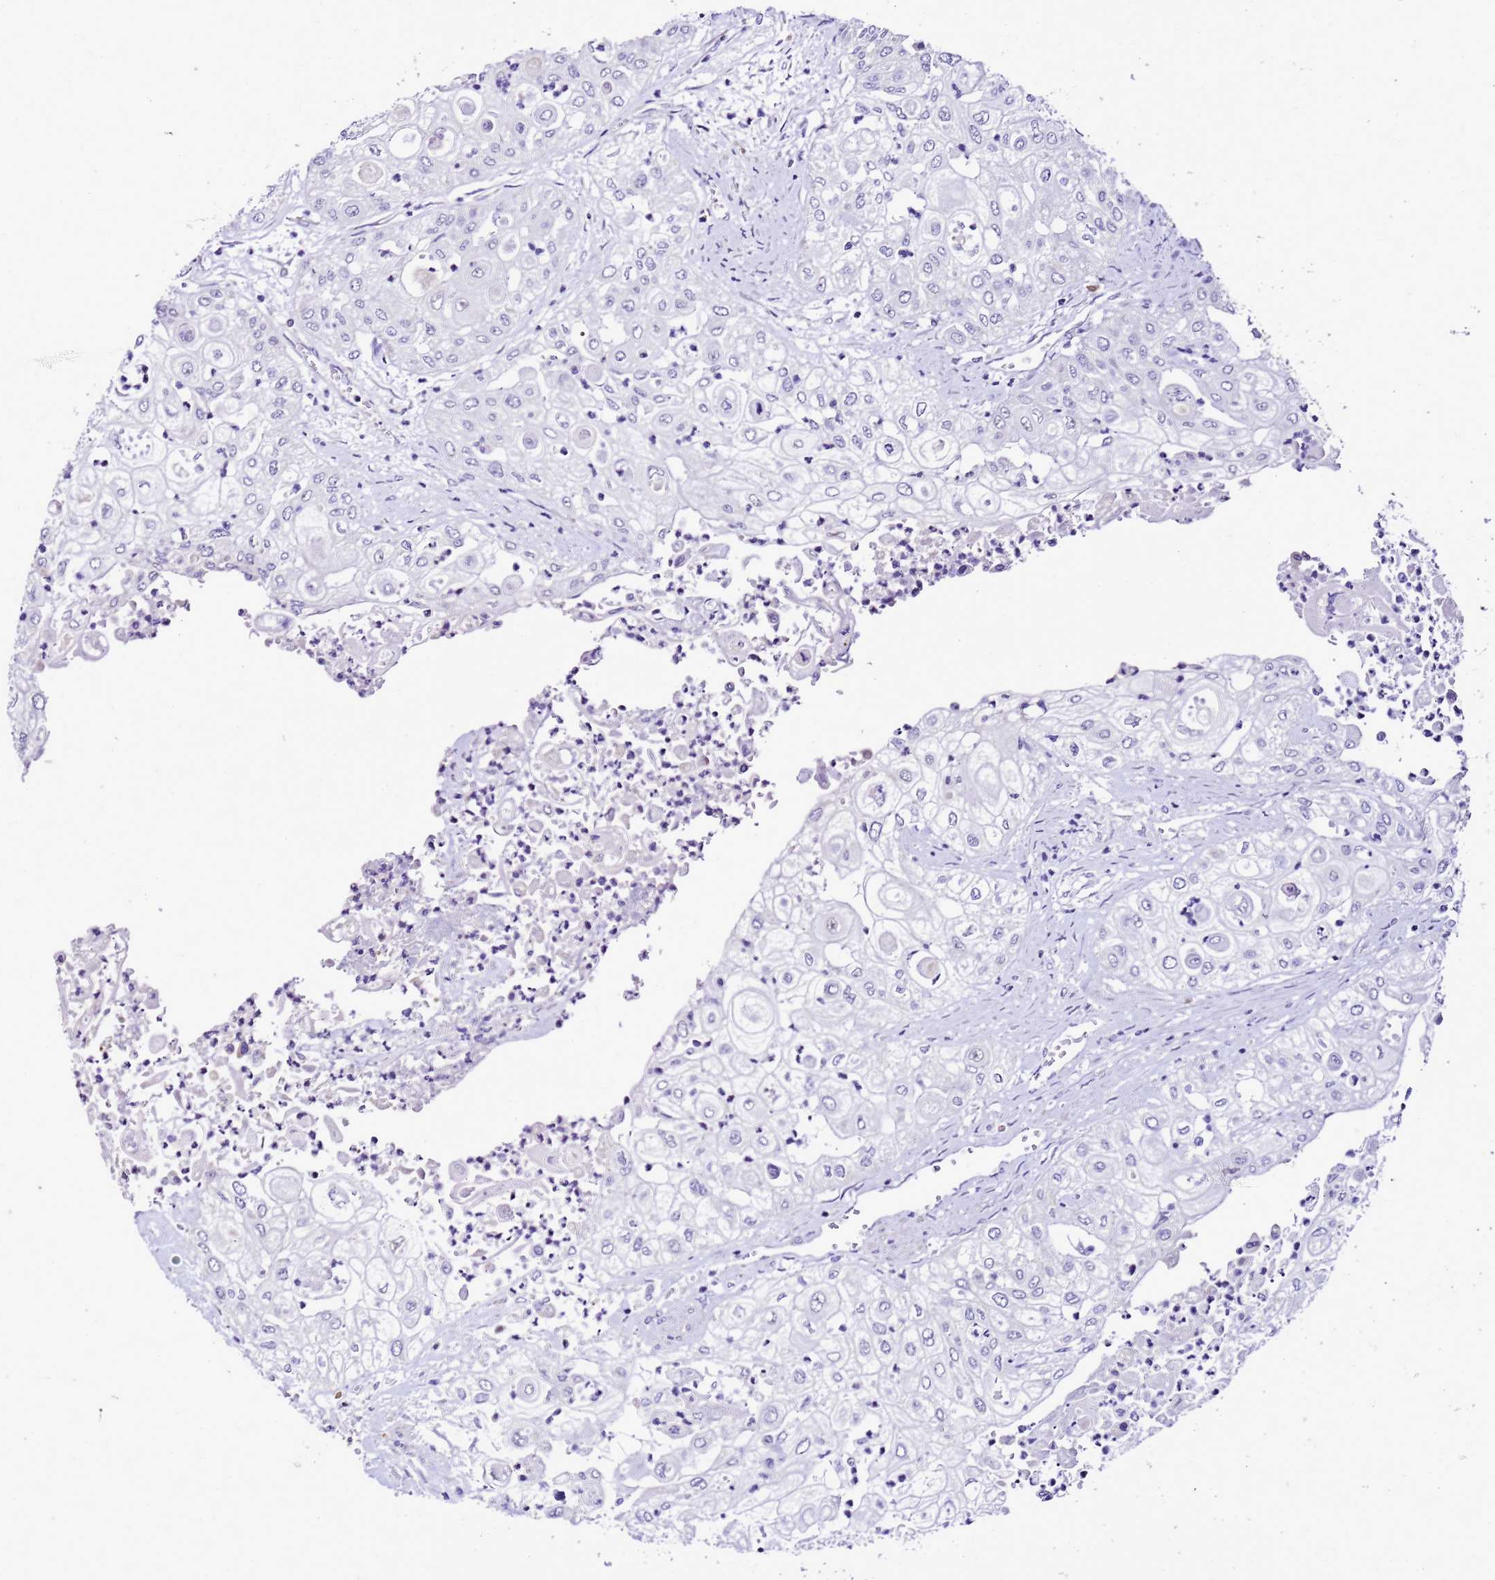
{"staining": {"intensity": "negative", "quantity": "none", "location": "none"}, "tissue": "urothelial cancer", "cell_type": "Tumor cells", "image_type": "cancer", "snomed": [{"axis": "morphology", "description": "Urothelial carcinoma, High grade"}, {"axis": "topography", "description": "Urinary bladder"}], "caption": "Urothelial cancer stained for a protein using immunohistochemistry (IHC) shows no expression tumor cells.", "gene": "DPH6", "patient": {"sex": "female", "age": 79}}